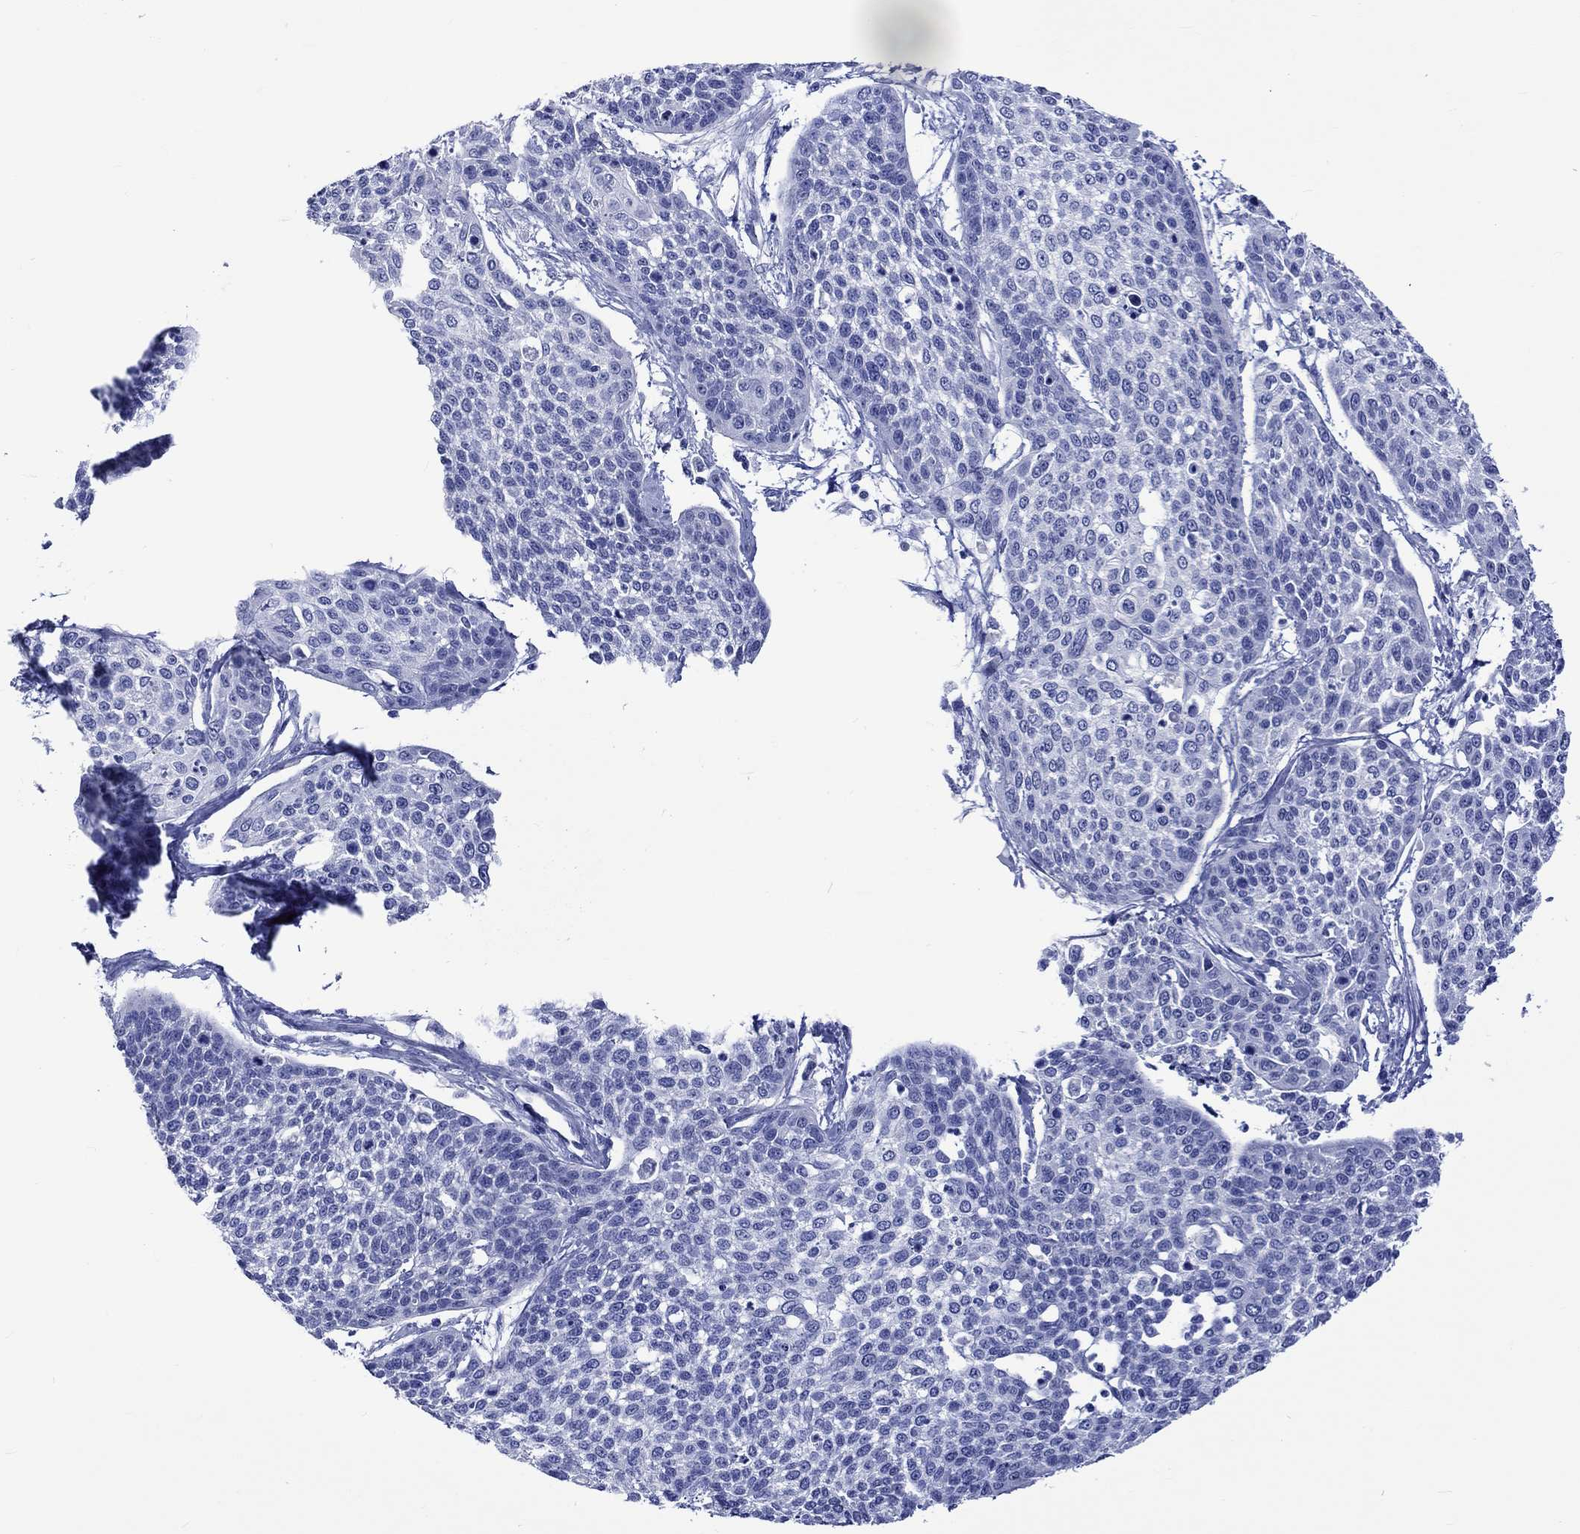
{"staining": {"intensity": "negative", "quantity": "none", "location": "none"}, "tissue": "cervical cancer", "cell_type": "Tumor cells", "image_type": "cancer", "snomed": [{"axis": "morphology", "description": "Squamous cell carcinoma, NOS"}, {"axis": "topography", "description": "Cervix"}], "caption": "A photomicrograph of cervical cancer (squamous cell carcinoma) stained for a protein shows no brown staining in tumor cells.", "gene": "HARBI1", "patient": {"sex": "female", "age": 34}}